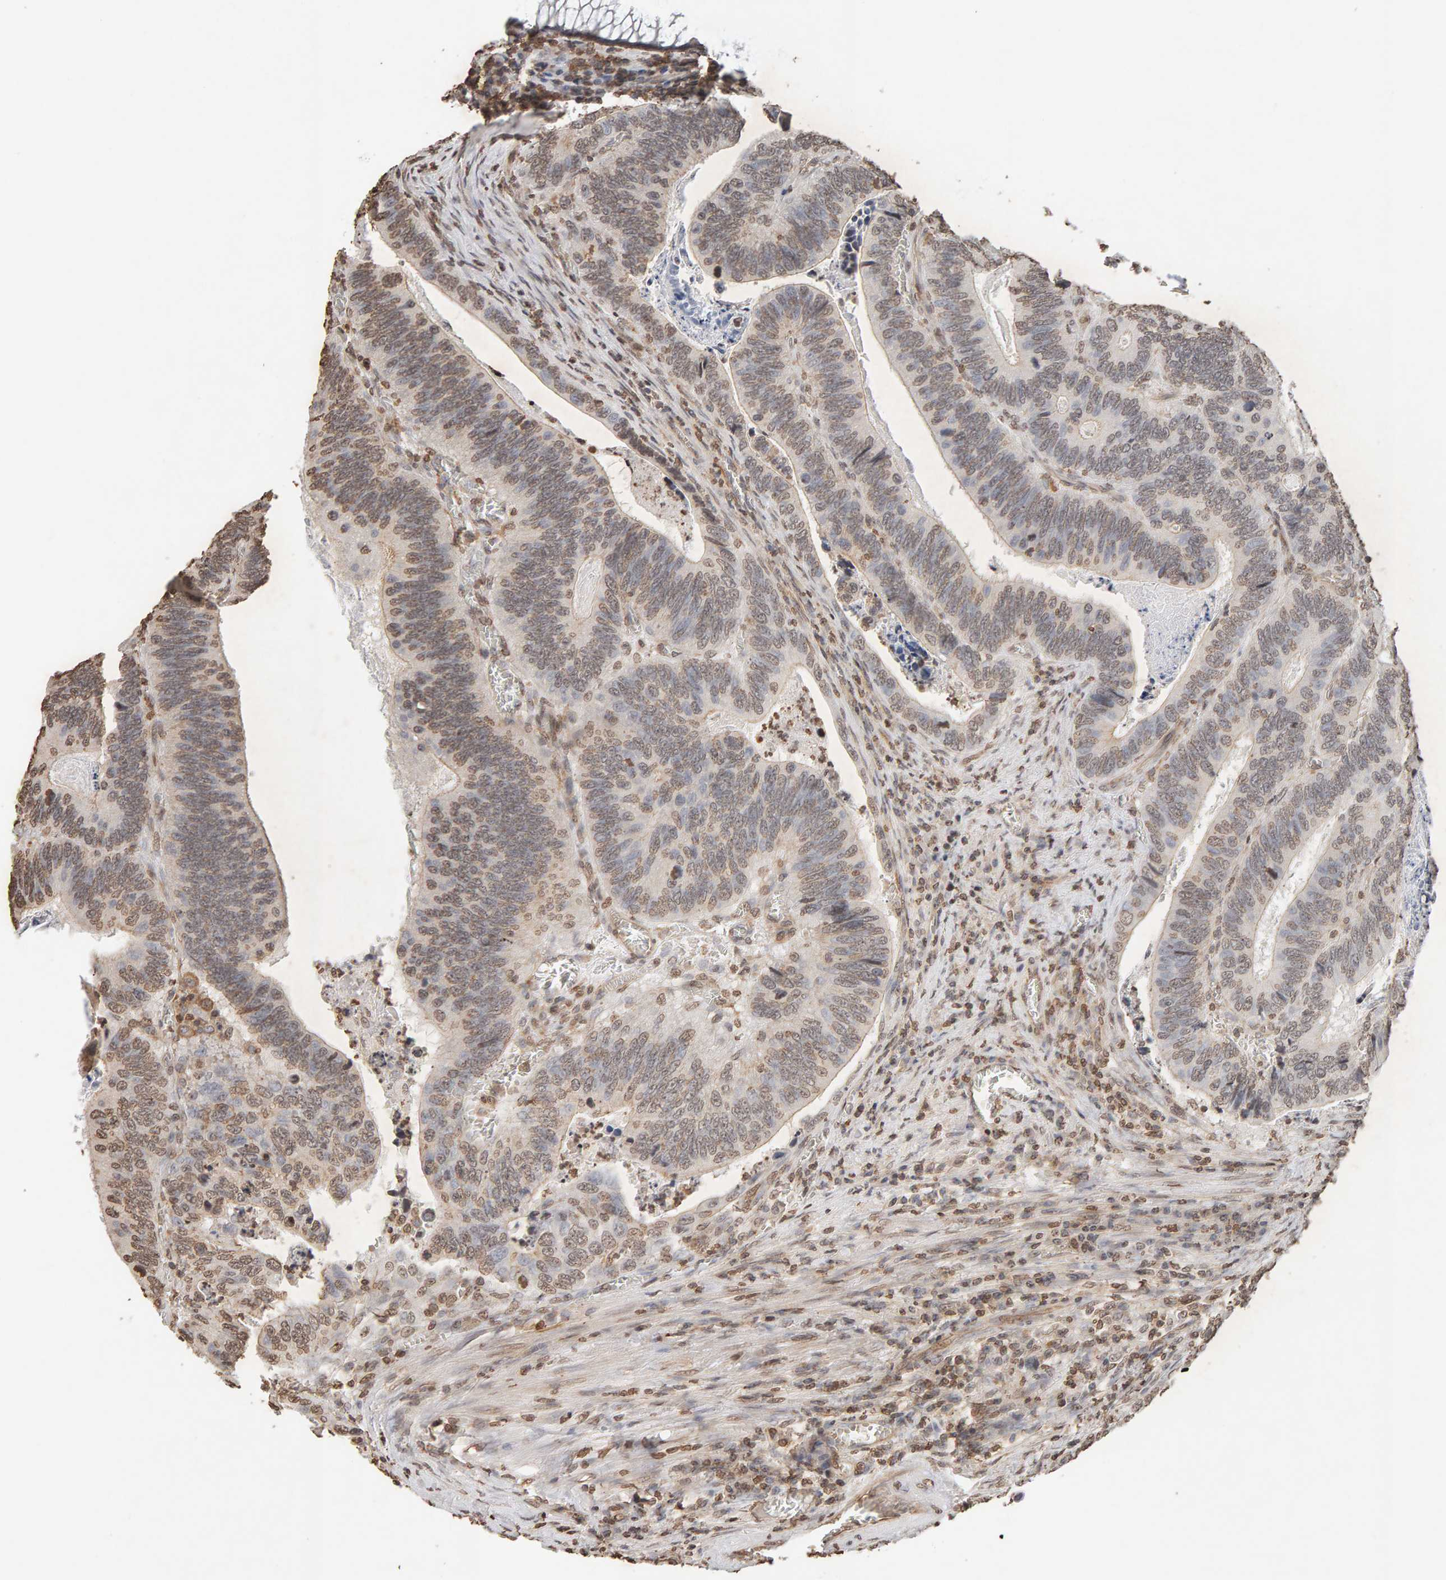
{"staining": {"intensity": "weak", "quantity": ">75%", "location": "nuclear"}, "tissue": "colorectal cancer", "cell_type": "Tumor cells", "image_type": "cancer", "snomed": [{"axis": "morphology", "description": "Inflammation, NOS"}, {"axis": "morphology", "description": "Adenocarcinoma, NOS"}, {"axis": "topography", "description": "Colon"}], "caption": "Tumor cells display low levels of weak nuclear staining in about >75% of cells in colorectal cancer. (DAB (3,3'-diaminobenzidine) IHC with brightfield microscopy, high magnification).", "gene": "DNAJB5", "patient": {"sex": "male", "age": 72}}